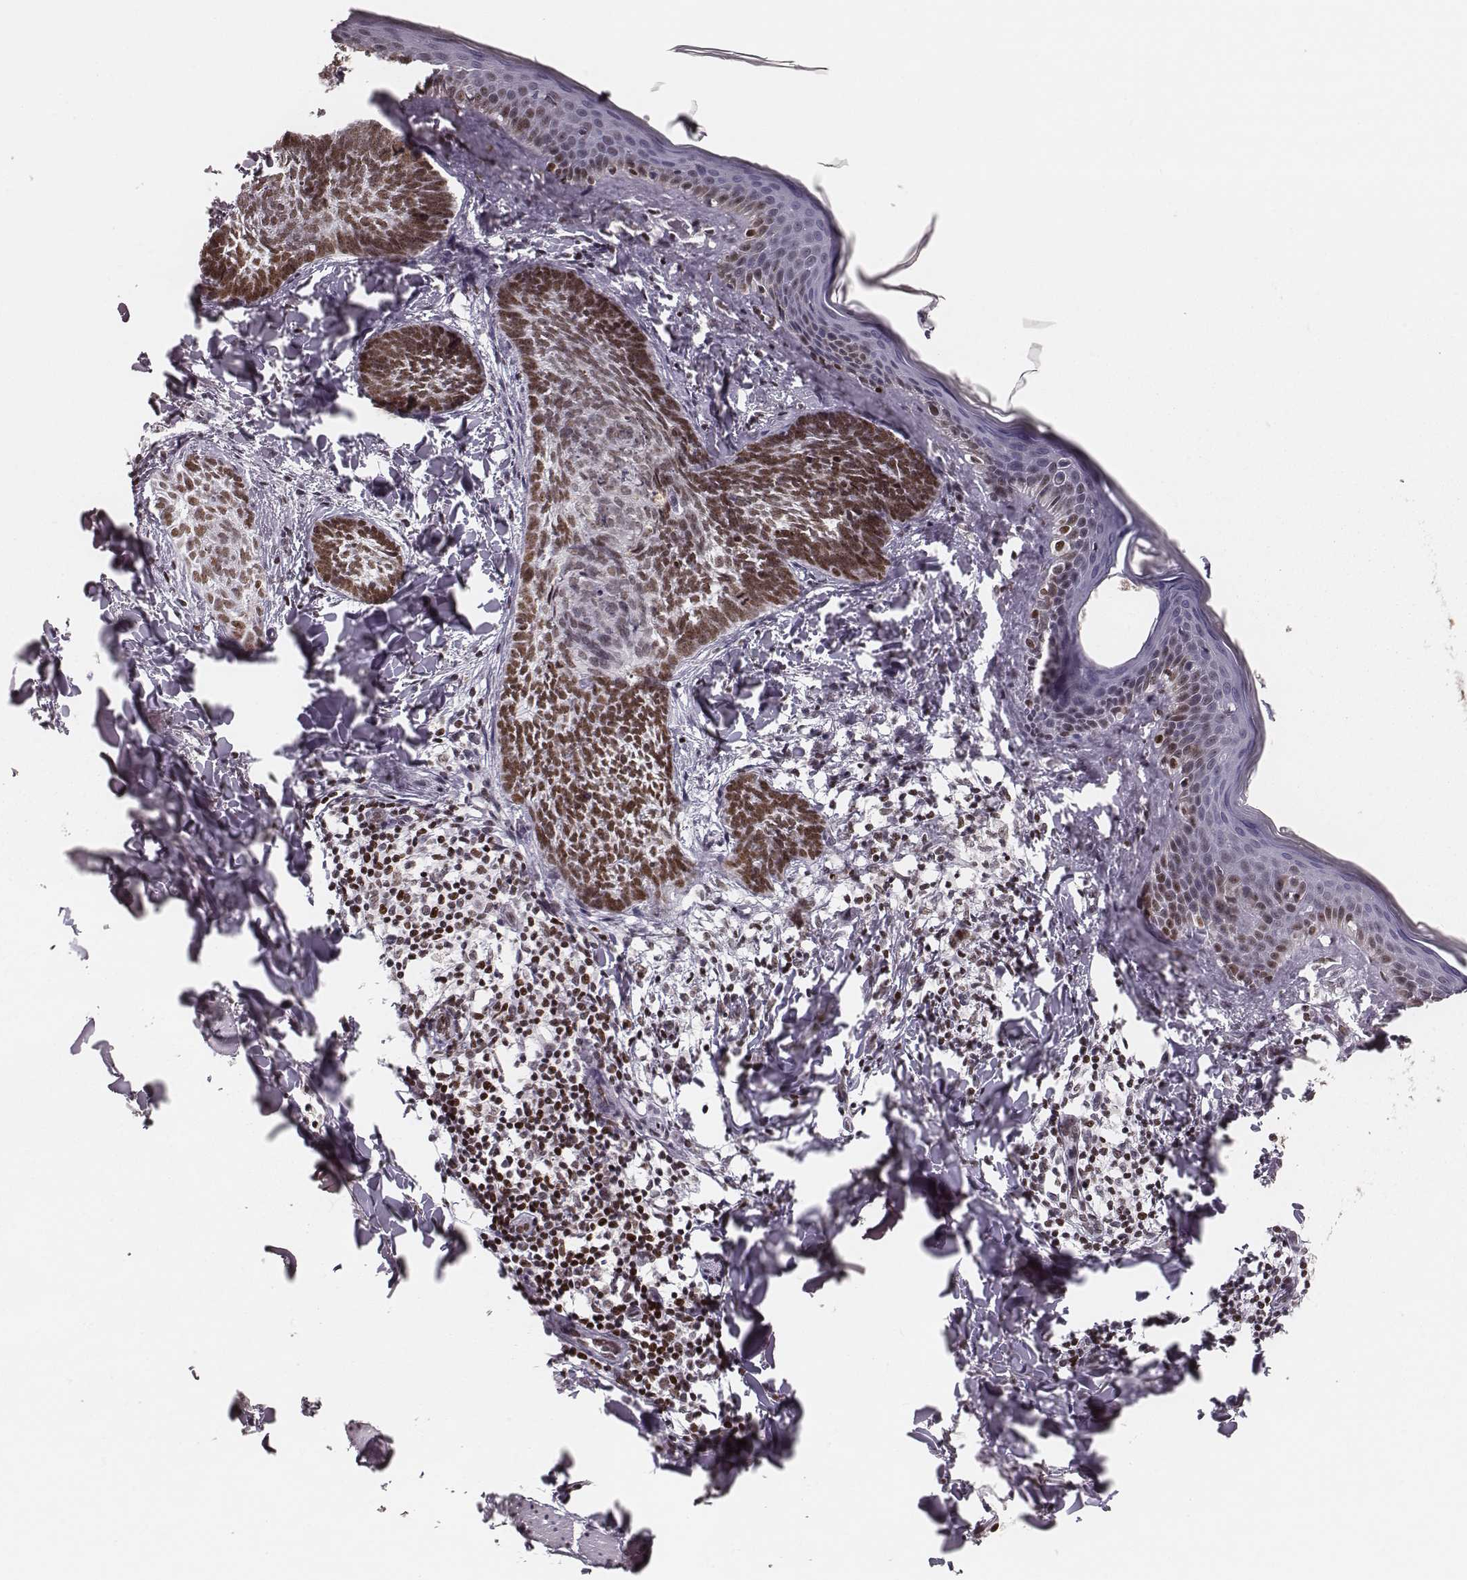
{"staining": {"intensity": "moderate", "quantity": ">75%", "location": "nuclear"}, "tissue": "skin cancer", "cell_type": "Tumor cells", "image_type": "cancer", "snomed": [{"axis": "morphology", "description": "Normal tissue, NOS"}, {"axis": "morphology", "description": "Basal cell carcinoma"}, {"axis": "topography", "description": "Skin"}], "caption": "This is an image of immunohistochemistry staining of skin cancer, which shows moderate positivity in the nuclear of tumor cells.", "gene": "PARP1", "patient": {"sex": "male", "age": 46}}